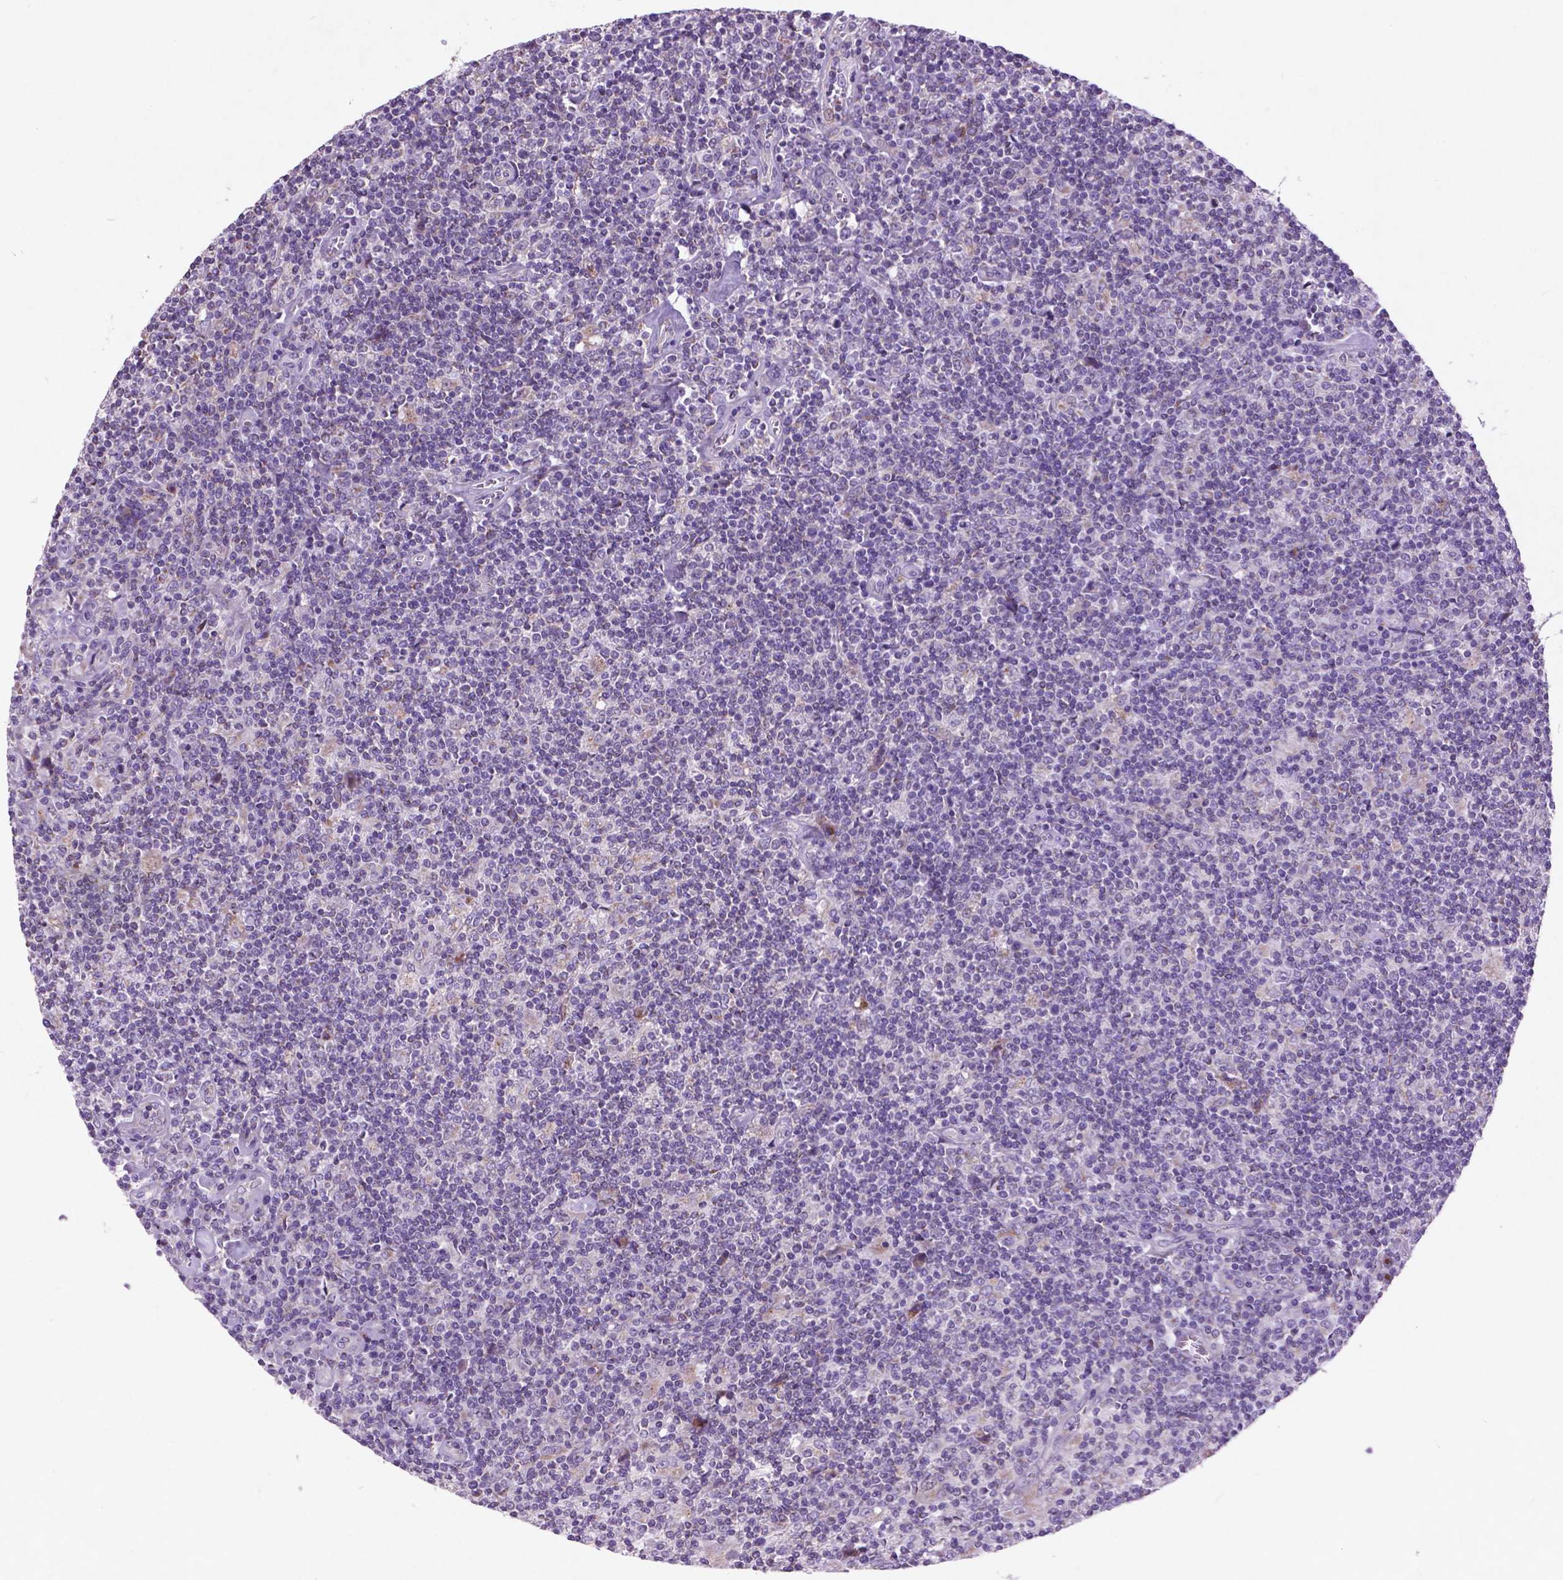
{"staining": {"intensity": "negative", "quantity": "none", "location": "none"}, "tissue": "lymphoma", "cell_type": "Tumor cells", "image_type": "cancer", "snomed": [{"axis": "morphology", "description": "Hodgkin's disease, NOS"}, {"axis": "topography", "description": "Lymph node"}], "caption": "This is an immunohistochemistry histopathology image of human Hodgkin's disease. There is no positivity in tumor cells.", "gene": "ATG4D", "patient": {"sex": "male", "age": 40}}